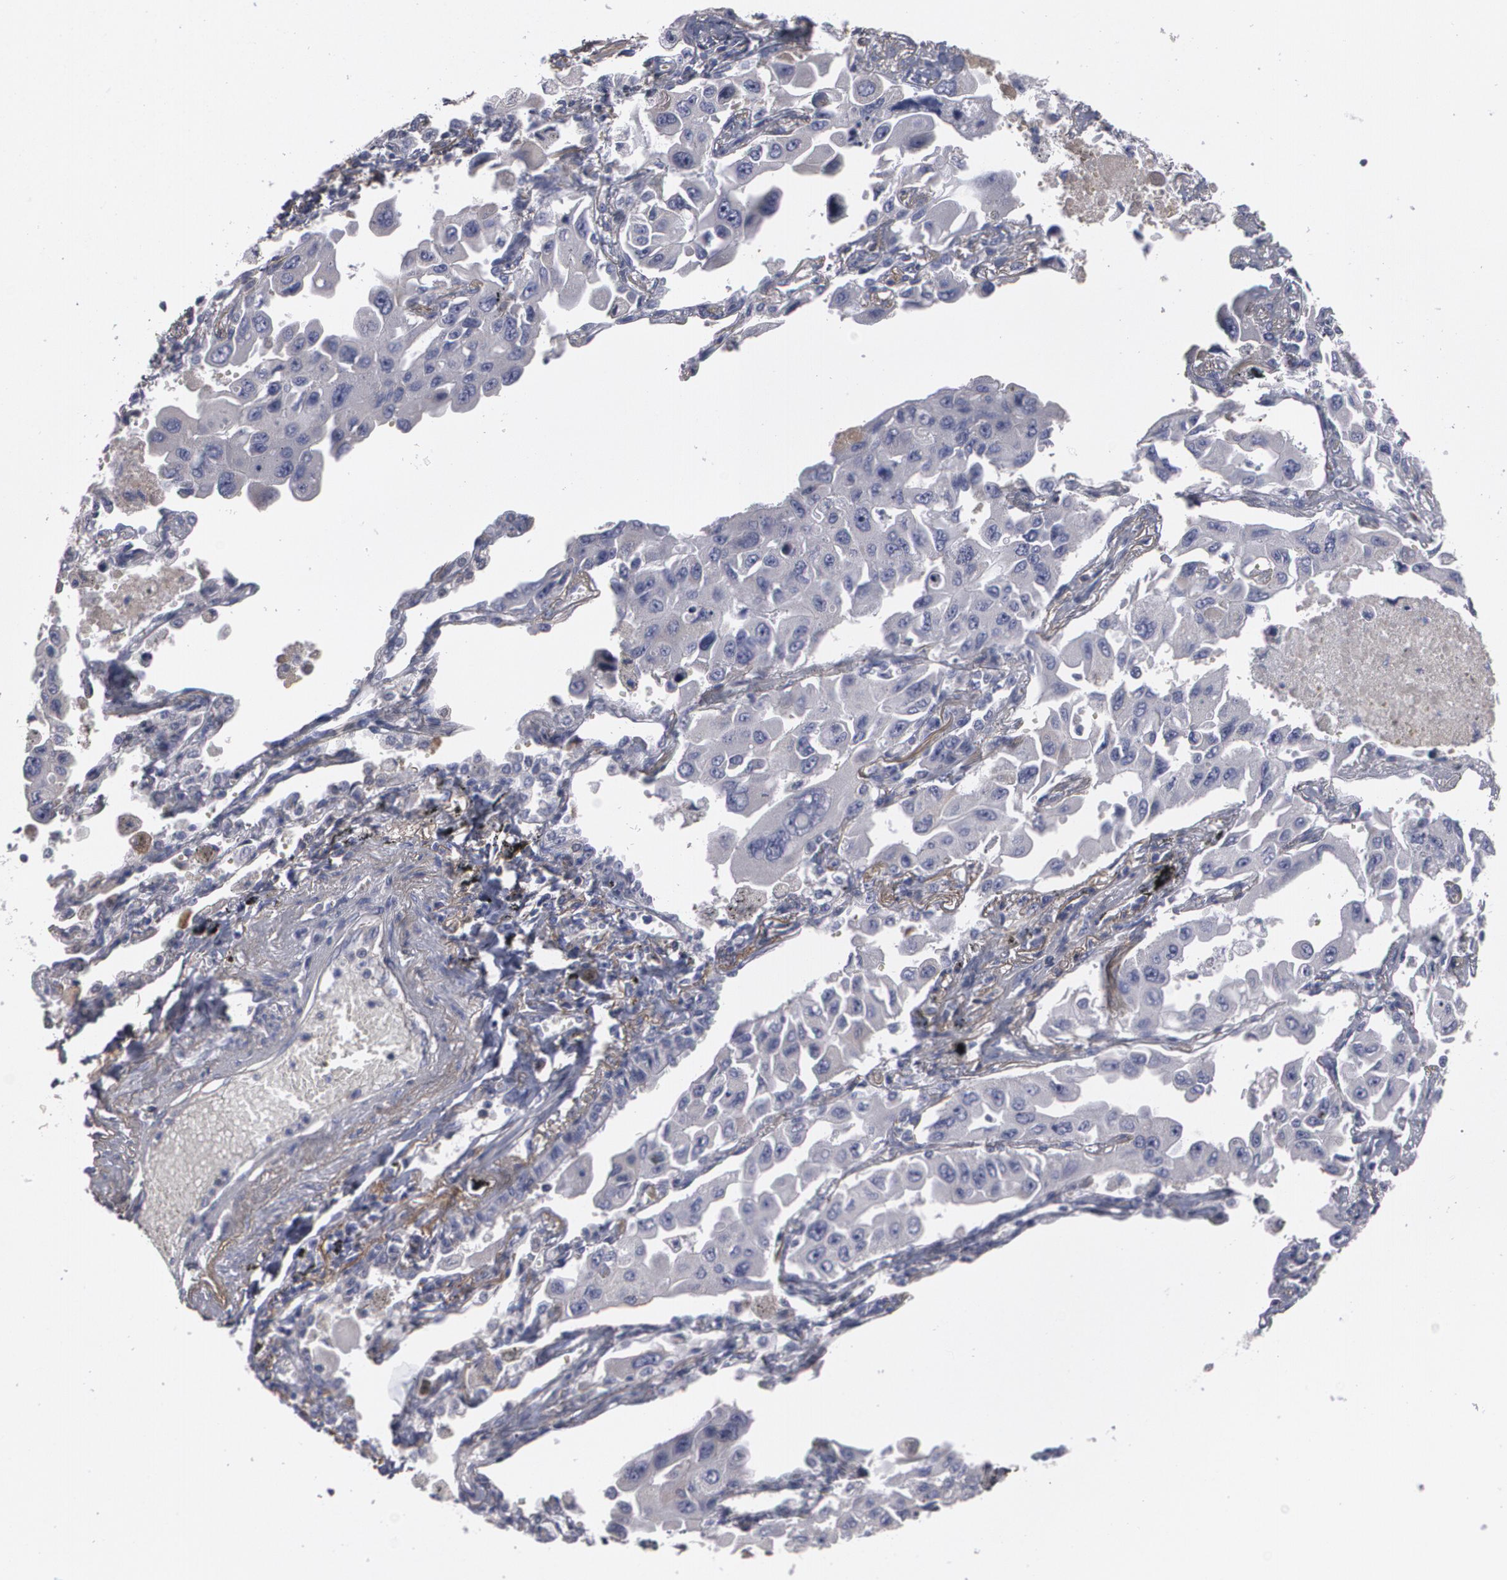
{"staining": {"intensity": "negative", "quantity": "none", "location": "none"}, "tissue": "lung cancer", "cell_type": "Tumor cells", "image_type": "cancer", "snomed": [{"axis": "morphology", "description": "Adenocarcinoma, NOS"}, {"axis": "topography", "description": "Lung"}], "caption": "This is an IHC photomicrograph of lung adenocarcinoma. There is no staining in tumor cells.", "gene": "FBLN1", "patient": {"sex": "male", "age": 64}}